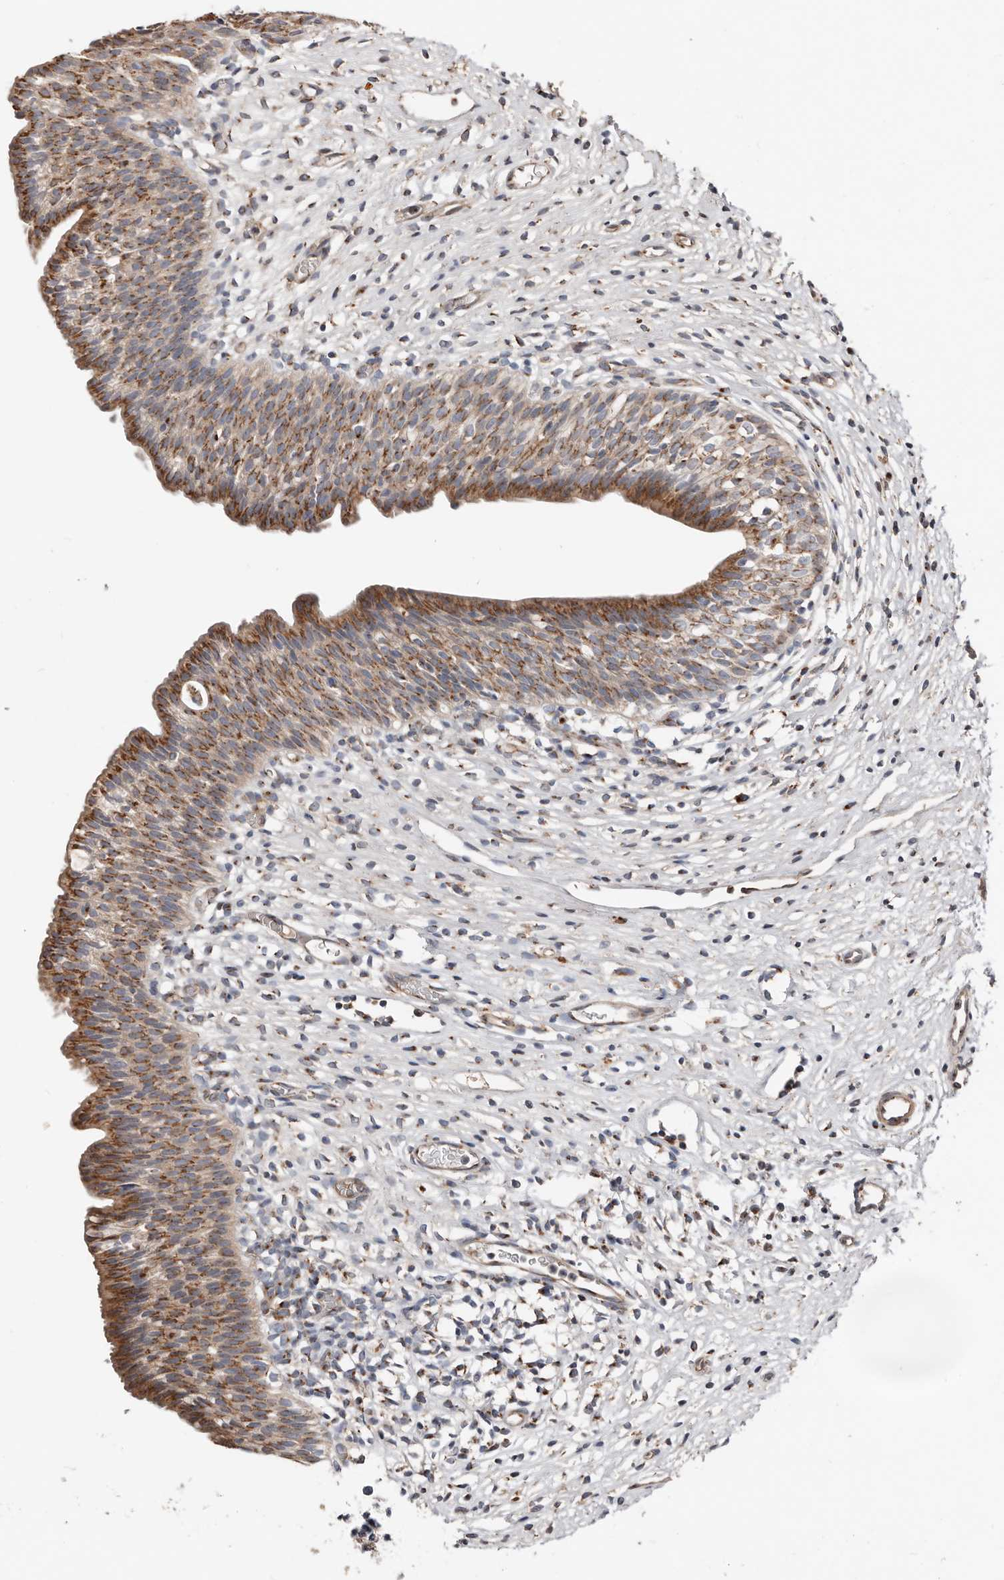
{"staining": {"intensity": "moderate", "quantity": ">75%", "location": "cytoplasmic/membranous"}, "tissue": "urinary bladder", "cell_type": "Urothelial cells", "image_type": "normal", "snomed": [{"axis": "morphology", "description": "Normal tissue, NOS"}, {"axis": "topography", "description": "Urinary bladder"}], "caption": "Immunohistochemical staining of benign human urinary bladder exhibits >75% levels of moderate cytoplasmic/membranous protein expression in approximately >75% of urothelial cells. The staining was performed using DAB, with brown indicating positive protein expression. Nuclei are stained blue with hematoxylin.", "gene": "COG1", "patient": {"sex": "male", "age": 1}}